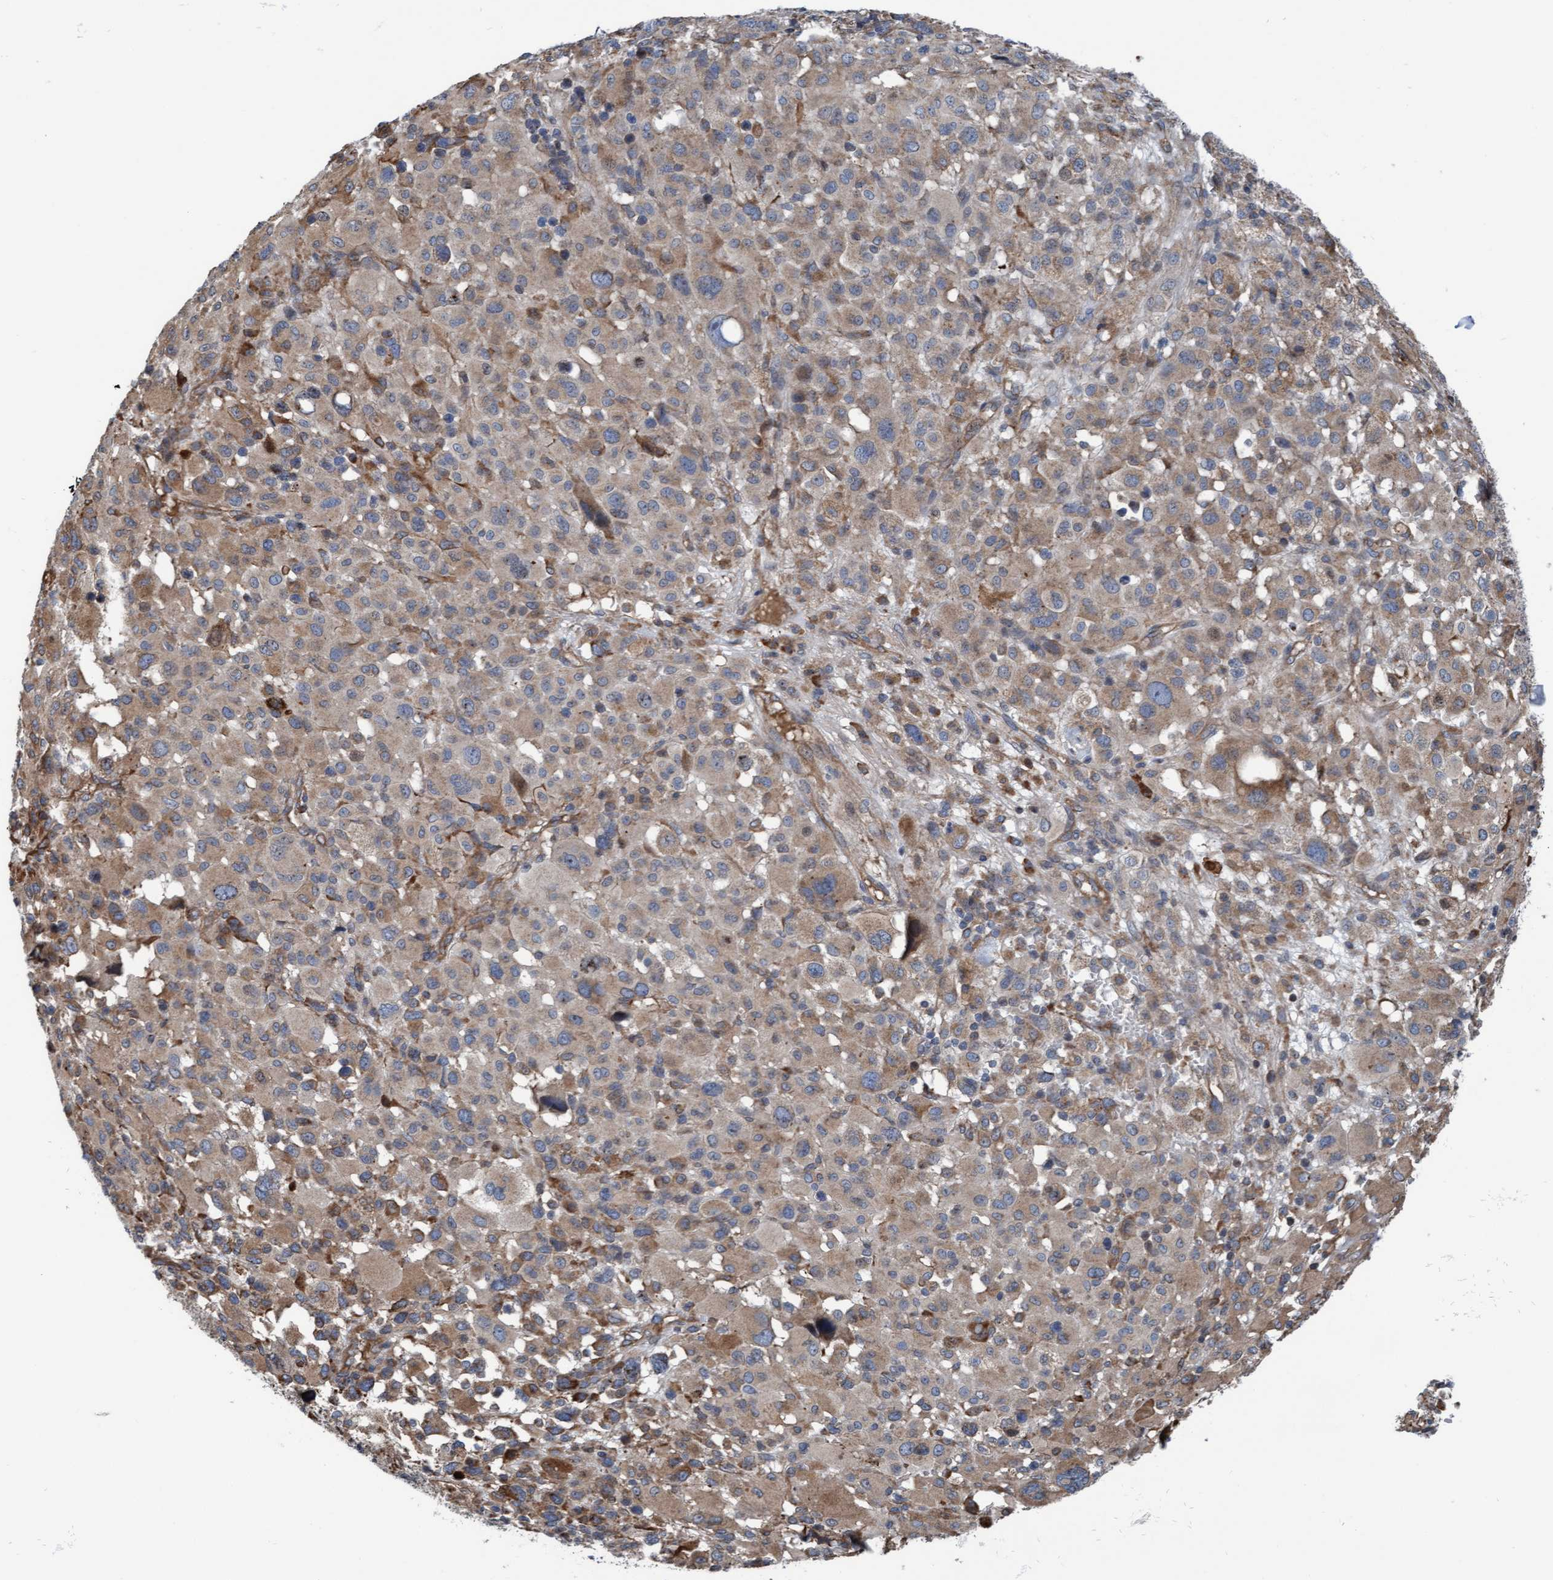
{"staining": {"intensity": "weak", "quantity": "<25%", "location": "cytoplasmic/membranous"}, "tissue": "melanoma", "cell_type": "Tumor cells", "image_type": "cancer", "snomed": [{"axis": "morphology", "description": "Malignant melanoma, Metastatic site"}, {"axis": "topography", "description": "Skin"}], "caption": "Immunohistochemistry micrograph of neoplastic tissue: human malignant melanoma (metastatic site) stained with DAB (3,3'-diaminobenzidine) demonstrates no significant protein staining in tumor cells. (DAB IHC, high magnification).", "gene": "RAP1GAP2", "patient": {"sex": "female", "age": 74}}